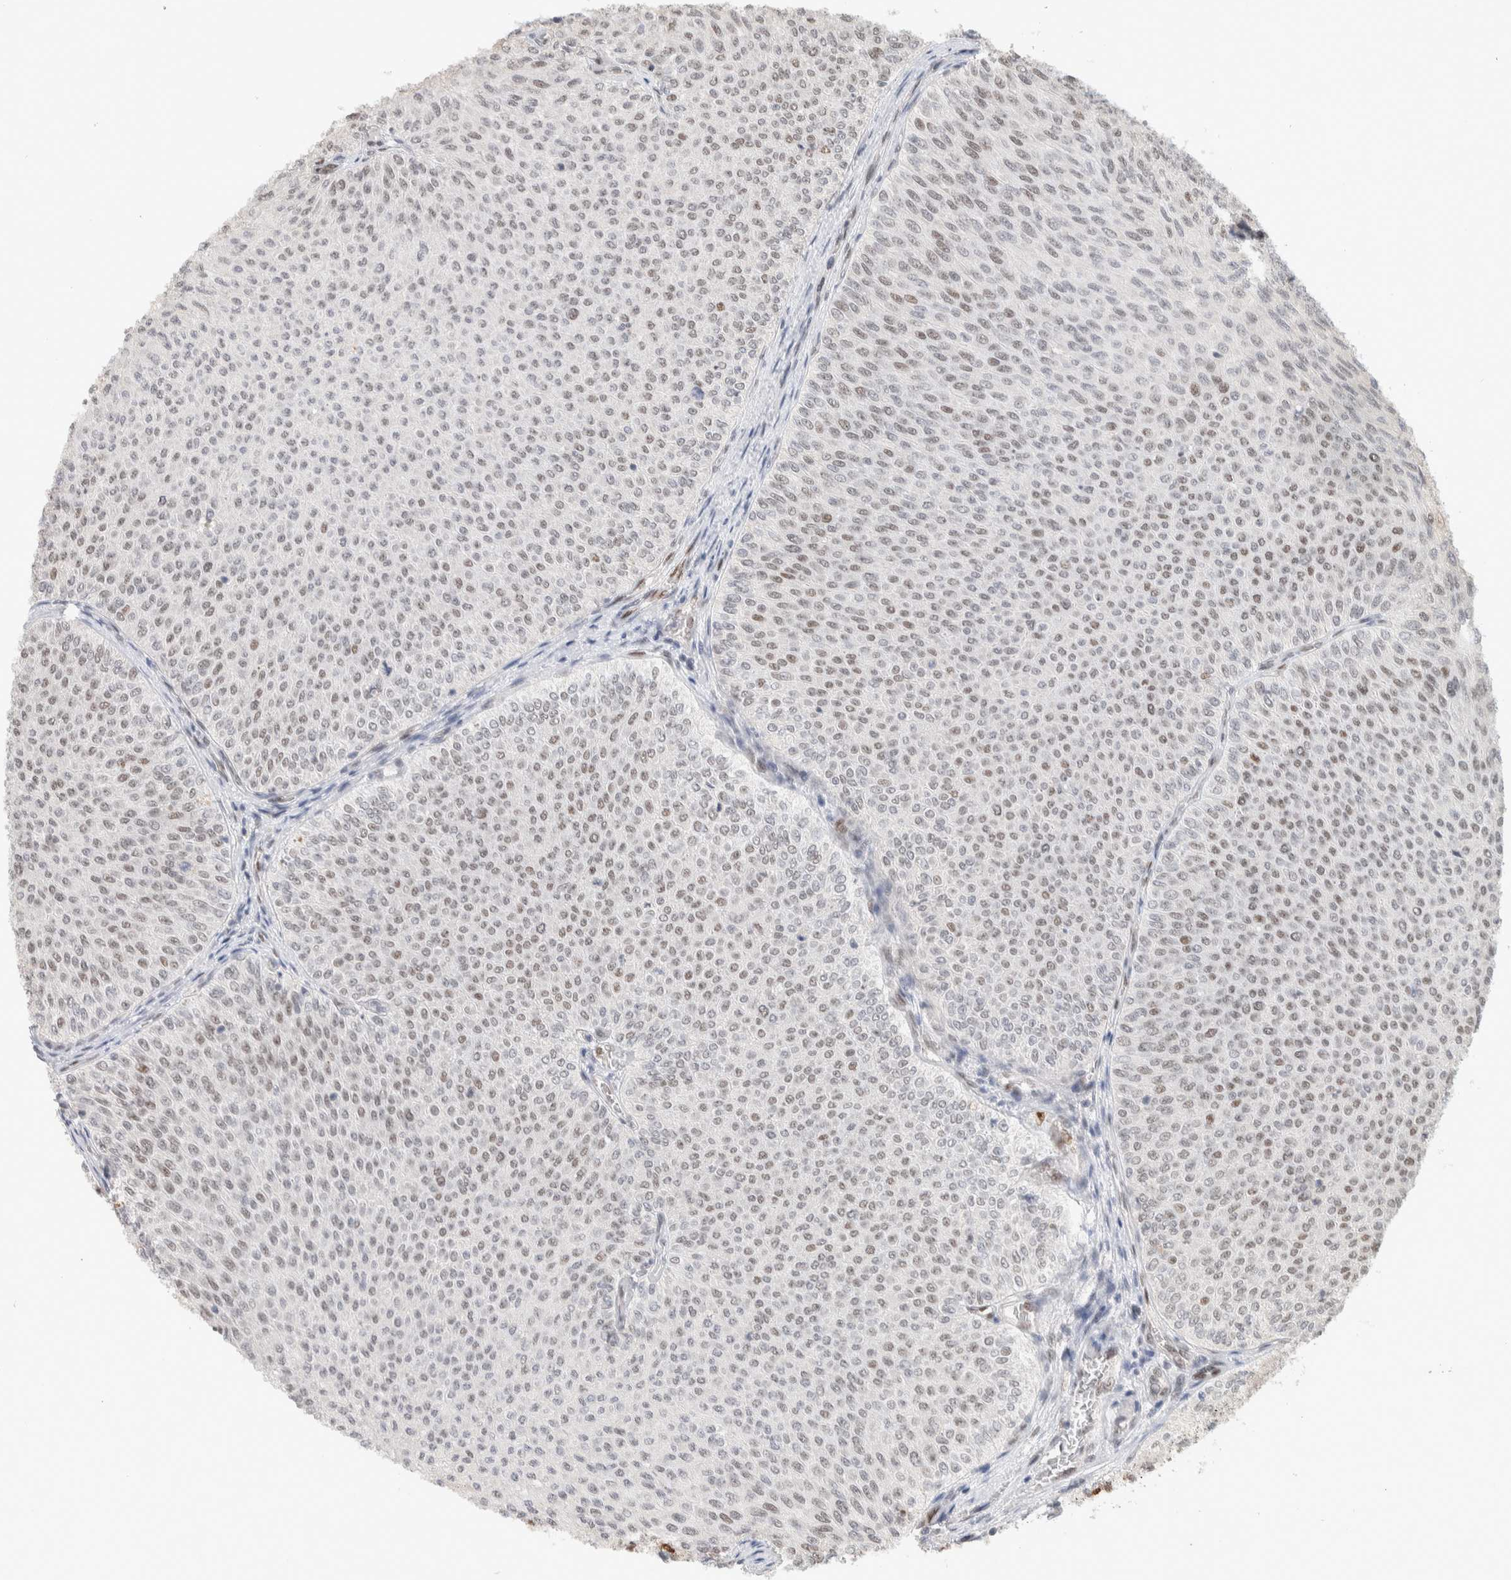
{"staining": {"intensity": "weak", "quantity": ">75%", "location": "nuclear"}, "tissue": "urothelial cancer", "cell_type": "Tumor cells", "image_type": "cancer", "snomed": [{"axis": "morphology", "description": "Urothelial carcinoma, Low grade"}, {"axis": "topography", "description": "Urinary bladder"}], "caption": "Low-grade urothelial carcinoma tissue shows weak nuclear expression in approximately >75% of tumor cells, visualized by immunohistochemistry.", "gene": "PUS7", "patient": {"sex": "male", "age": 78}}